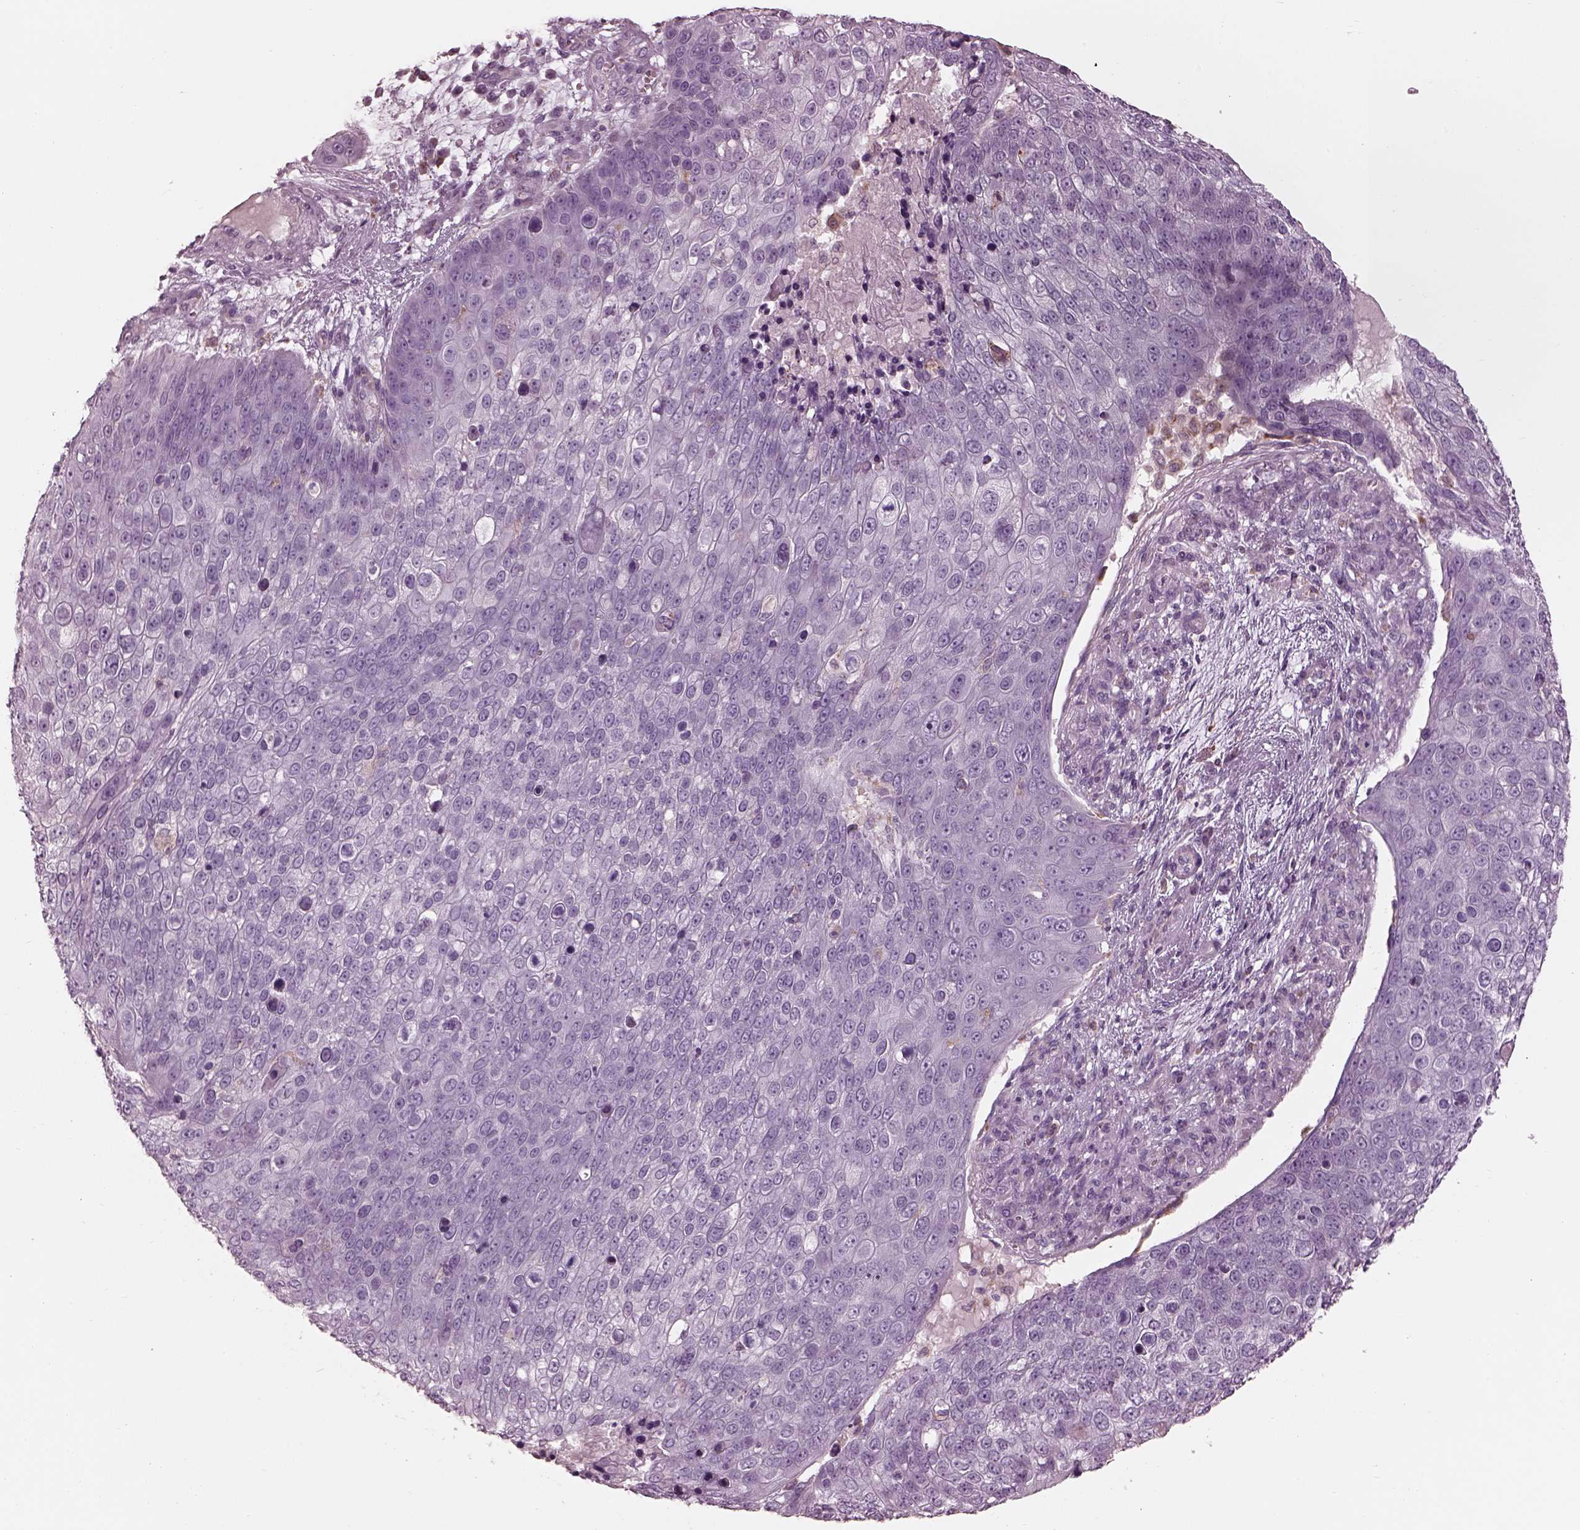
{"staining": {"intensity": "negative", "quantity": "none", "location": "none"}, "tissue": "skin cancer", "cell_type": "Tumor cells", "image_type": "cancer", "snomed": [{"axis": "morphology", "description": "Squamous cell carcinoma, NOS"}, {"axis": "topography", "description": "Skin"}], "caption": "Immunohistochemistry (IHC) histopathology image of human squamous cell carcinoma (skin) stained for a protein (brown), which exhibits no positivity in tumor cells.", "gene": "CADM2", "patient": {"sex": "male", "age": 71}}